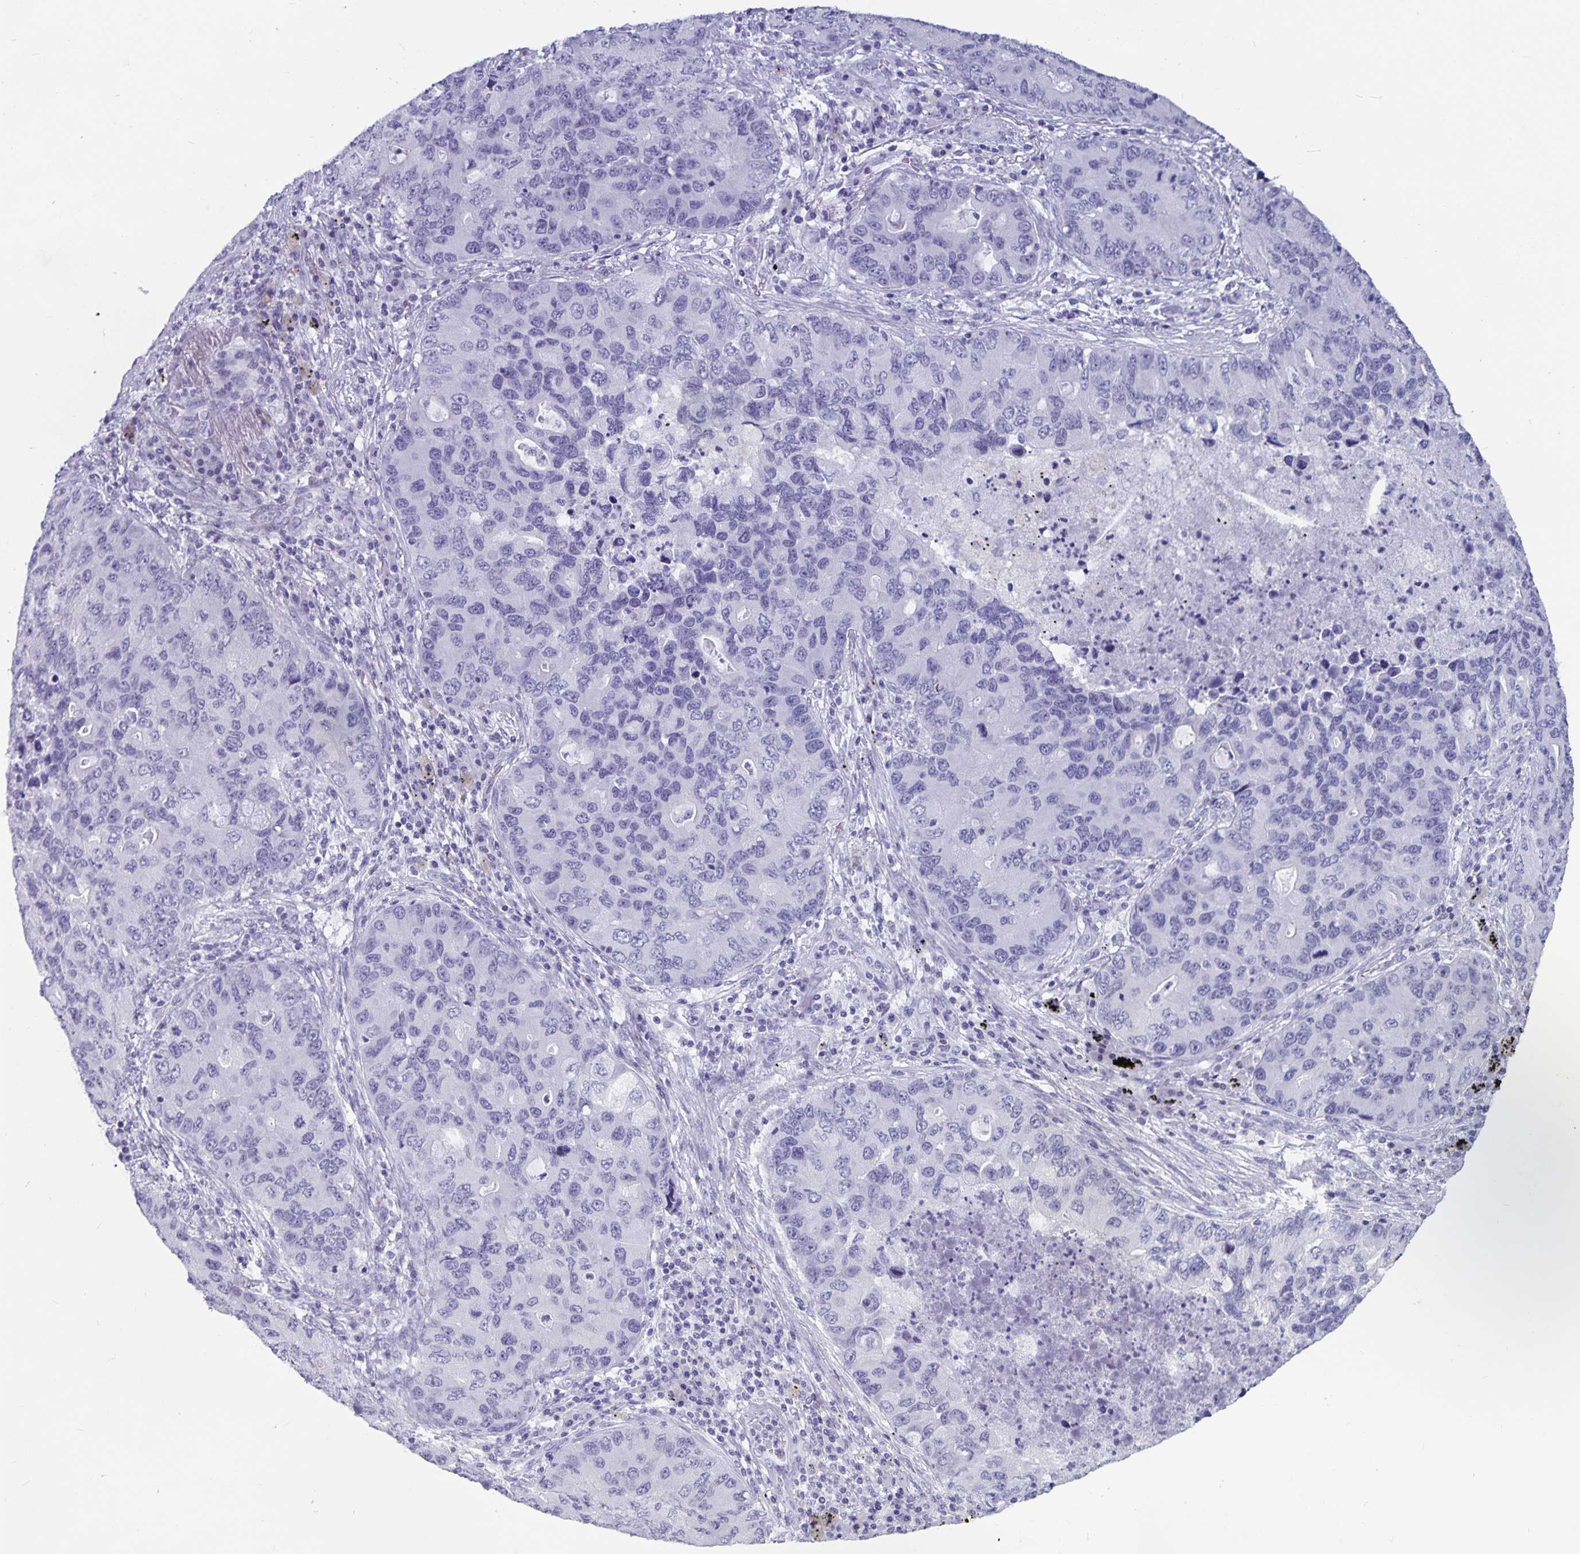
{"staining": {"intensity": "negative", "quantity": "none", "location": "none"}, "tissue": "lung cancer", "cell_type": "Tumor cells", "image_type": "cancer", "snomed": [{"axis": "morphology", "description": "Adenocarcinoma, NOS"}, {"axis": "morphology", "description": "Adenocarcinoma, metastatic, NOS"}, {"axis": "topography", "description": "Lymph node"}, {"axis": "topography", "description": "Lung"}], "caption": "High magnification brightfield microscopy of lung cancer stained with DAB (brown) and counterstained with hematoxylin (blue): tumor cells show no significant positivity.", "gene": "OLIG2", "patient": {"sex": "female", "age": 54}}